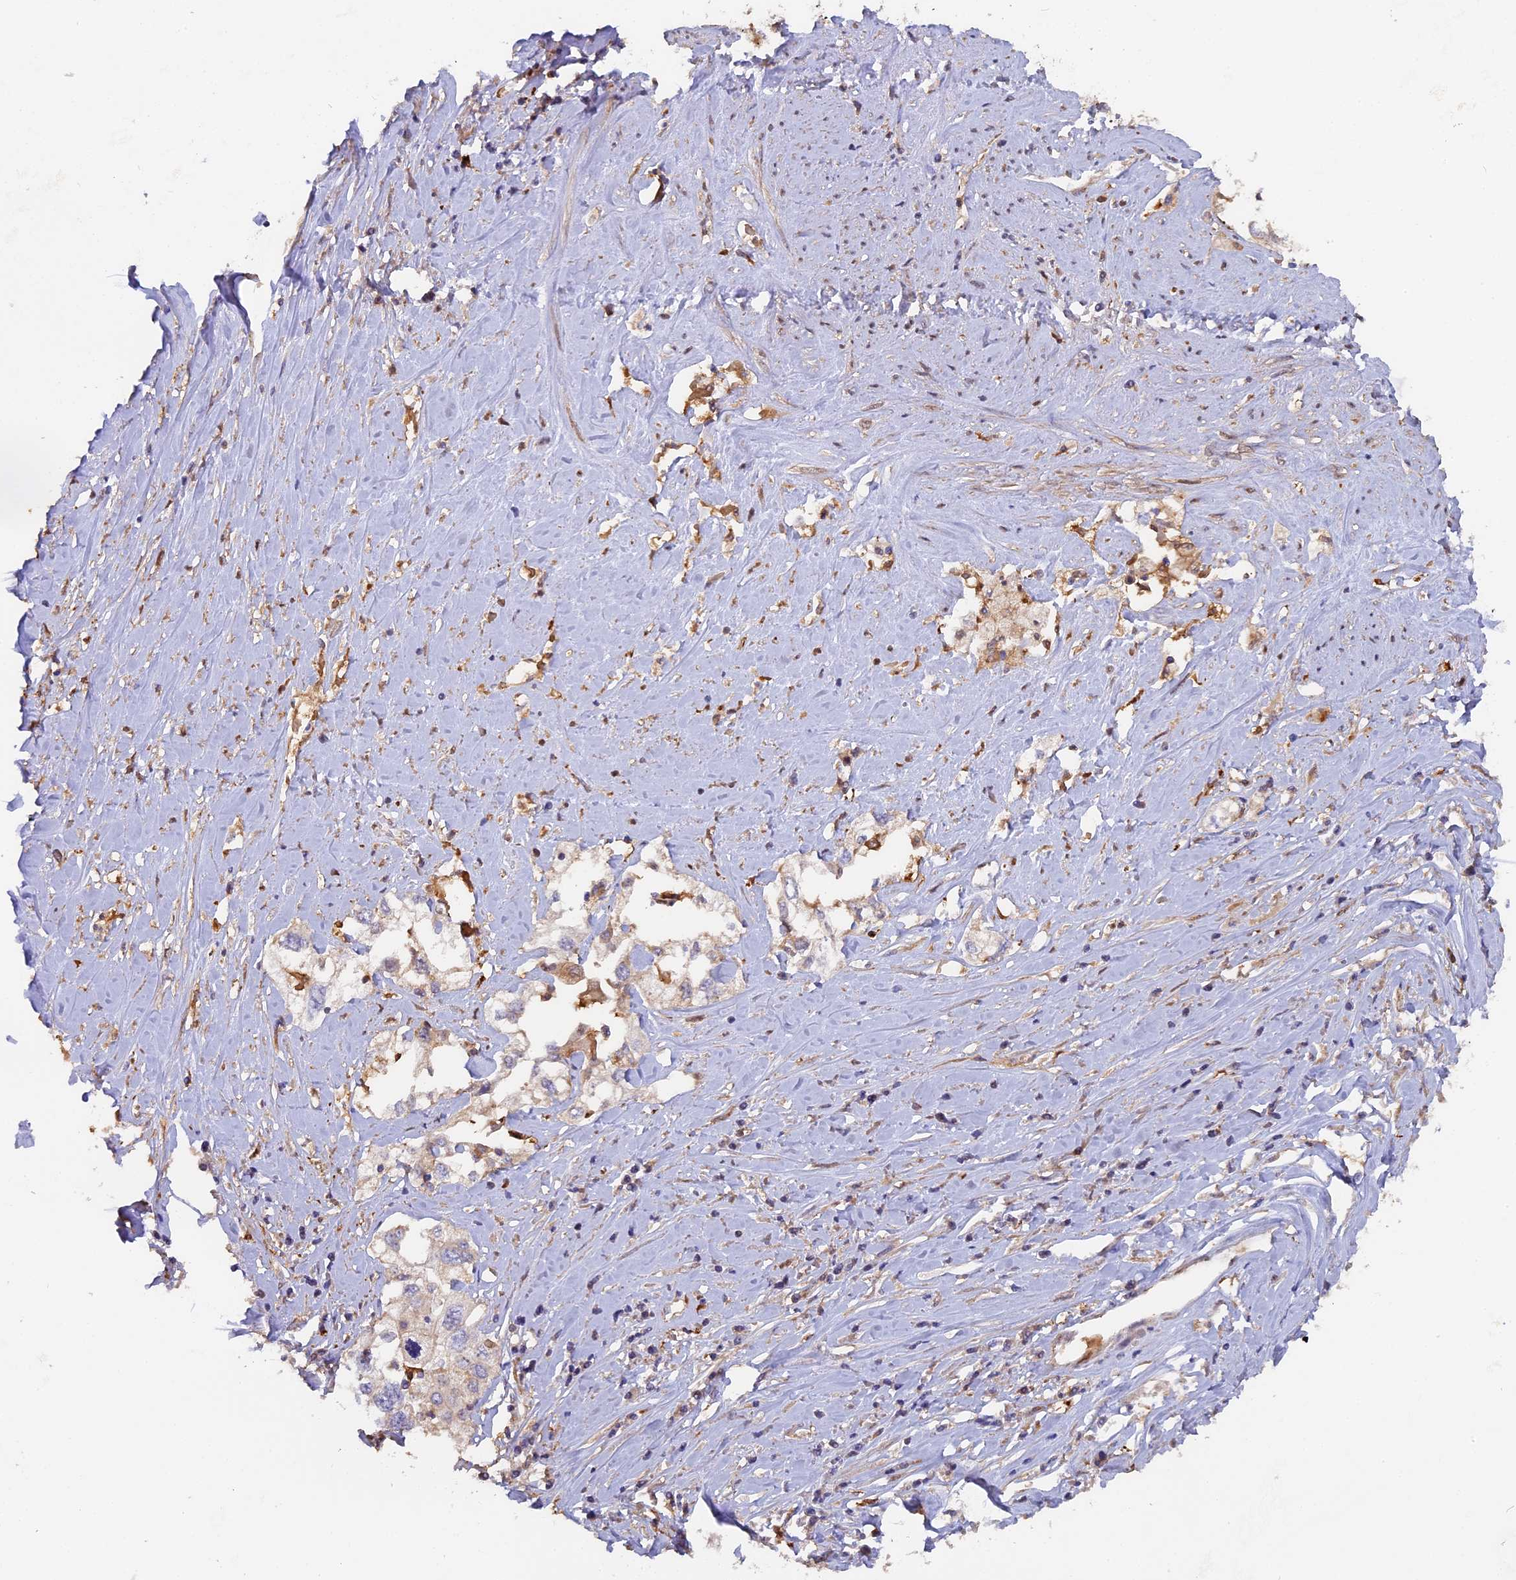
{"staining": {"intensity": "negative", "quantity": "none", "location": "none"}, "tissue": "cervical cancer", "cell_type": "Tumor cells", "image_type": "cancer", "snomed": [{"axis": "morphology", "description": "Squamous cell carcinoma, NOS"}, {"axis": "topography", "description": "Cervix"}], "caption": "Immunohistochemistry (IHC) micrograph of neoplastic tissue: cervical cancer (squamous cell carcinoma) stained with DAB (3,3'-diaminobenzidine) shows no significant protein staining in tumor cells.", "gene": "FAM118B", "patient": {"sex": "female", "age": 31}}